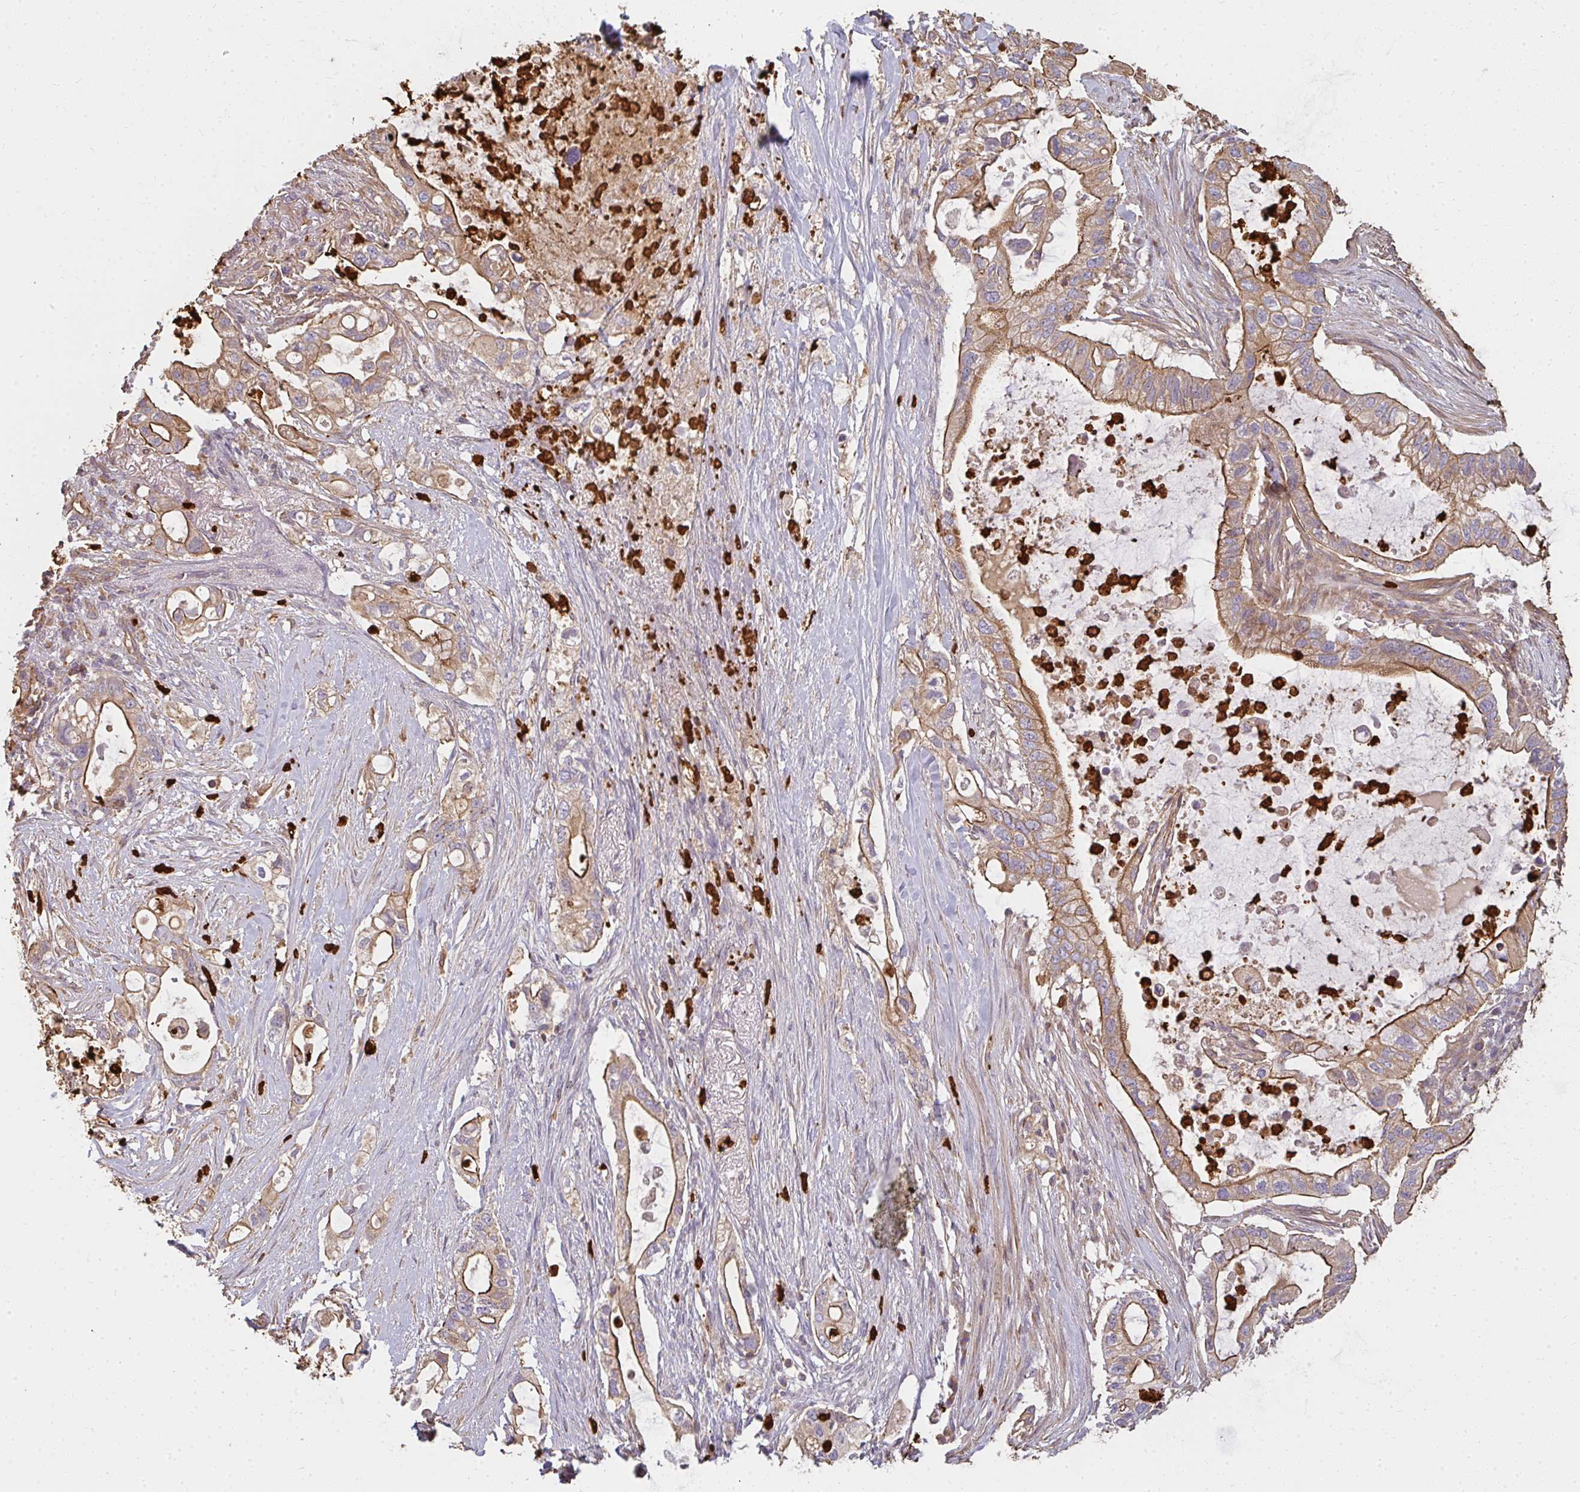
{"staining": {"intensity": "moderate", "quantity": ">75%", "location": "cytoplasmic/membranous"}, "tissue": "pancreatic cancer", "cell_type": "Tumor cells", "image_type": "cancer", "snomed": [{"axis": "morphology", "description": "Adenocarcinoma, NOS"}, {"axis": "topography", "description": "Pancreas"}], "caption": "Immunohistochemistry (IHC) (DAB) staining of adenocarcinoma (pancreatic) reveals moderate cytoplasmic/membranous protein expression in about >75% of tumor cells. The staining was performed using DAB, with brown indicating positive protein expression. Nuclei are stained blue with hematoxylin.", "gene": "CNTRL", "patient": {"sex": "female", "age": 72}}